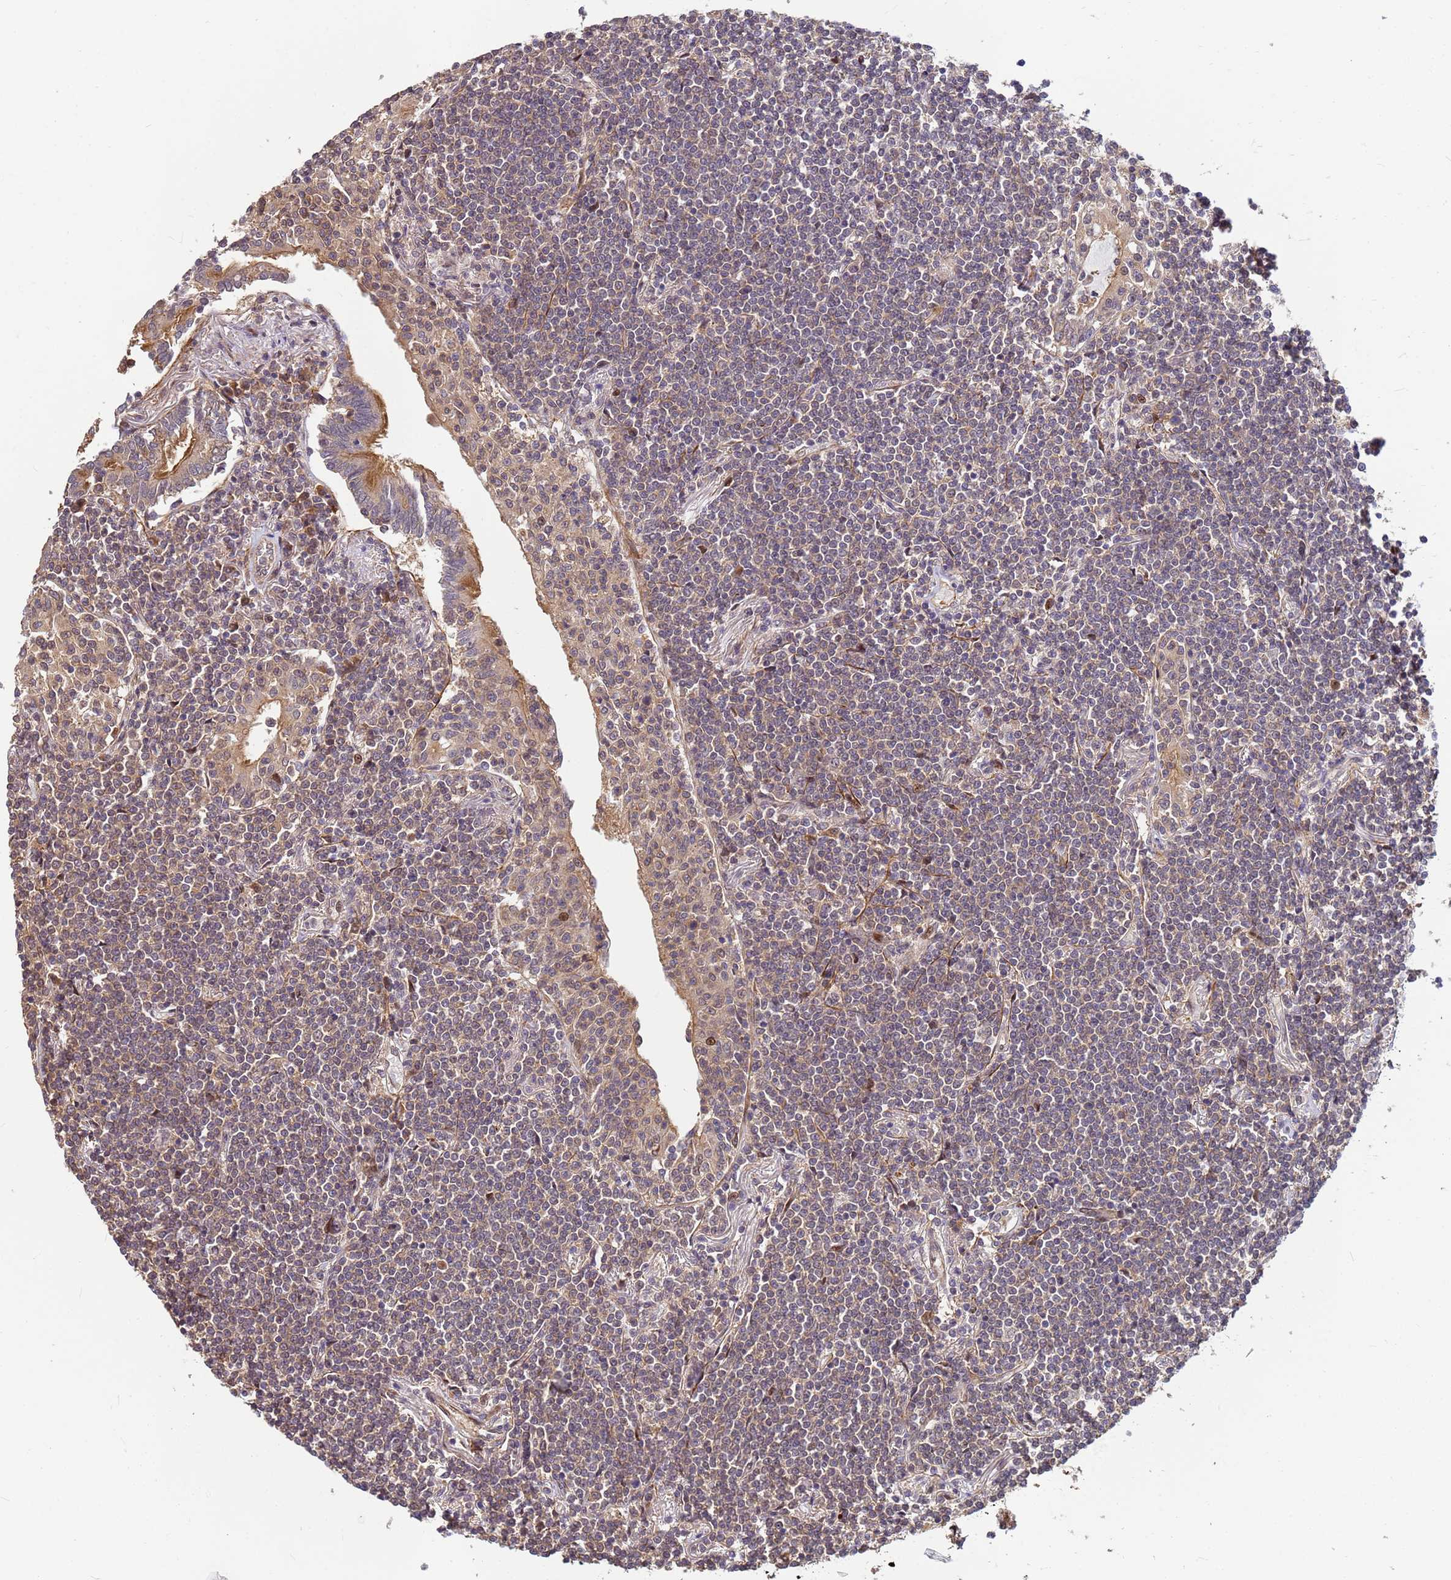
{"staining": {"intensity": "weak", "quantity": ">75%", "location": "cytoplasmic/membranous"}, "tissue": "lymphoma", "cell_type": "Tumor cells", "image_type": "cancer", "snomed": [{"axis": "morphology", "description": "Malignant lymphoma, non-Hodgkin's type, Low grade"}, {"axis": "topography", "description": "Lung"}], "caption": "Immunohistochemical staining of human lymphoma displays low levels of weak cytoplasmic/membranous positivity in approximately >75% of tumor cells. (Brightfield microscopy of DAB IHC at high magnification).", "gene": "DUS4L", "patient": {"sex": "female", "age": 71}}